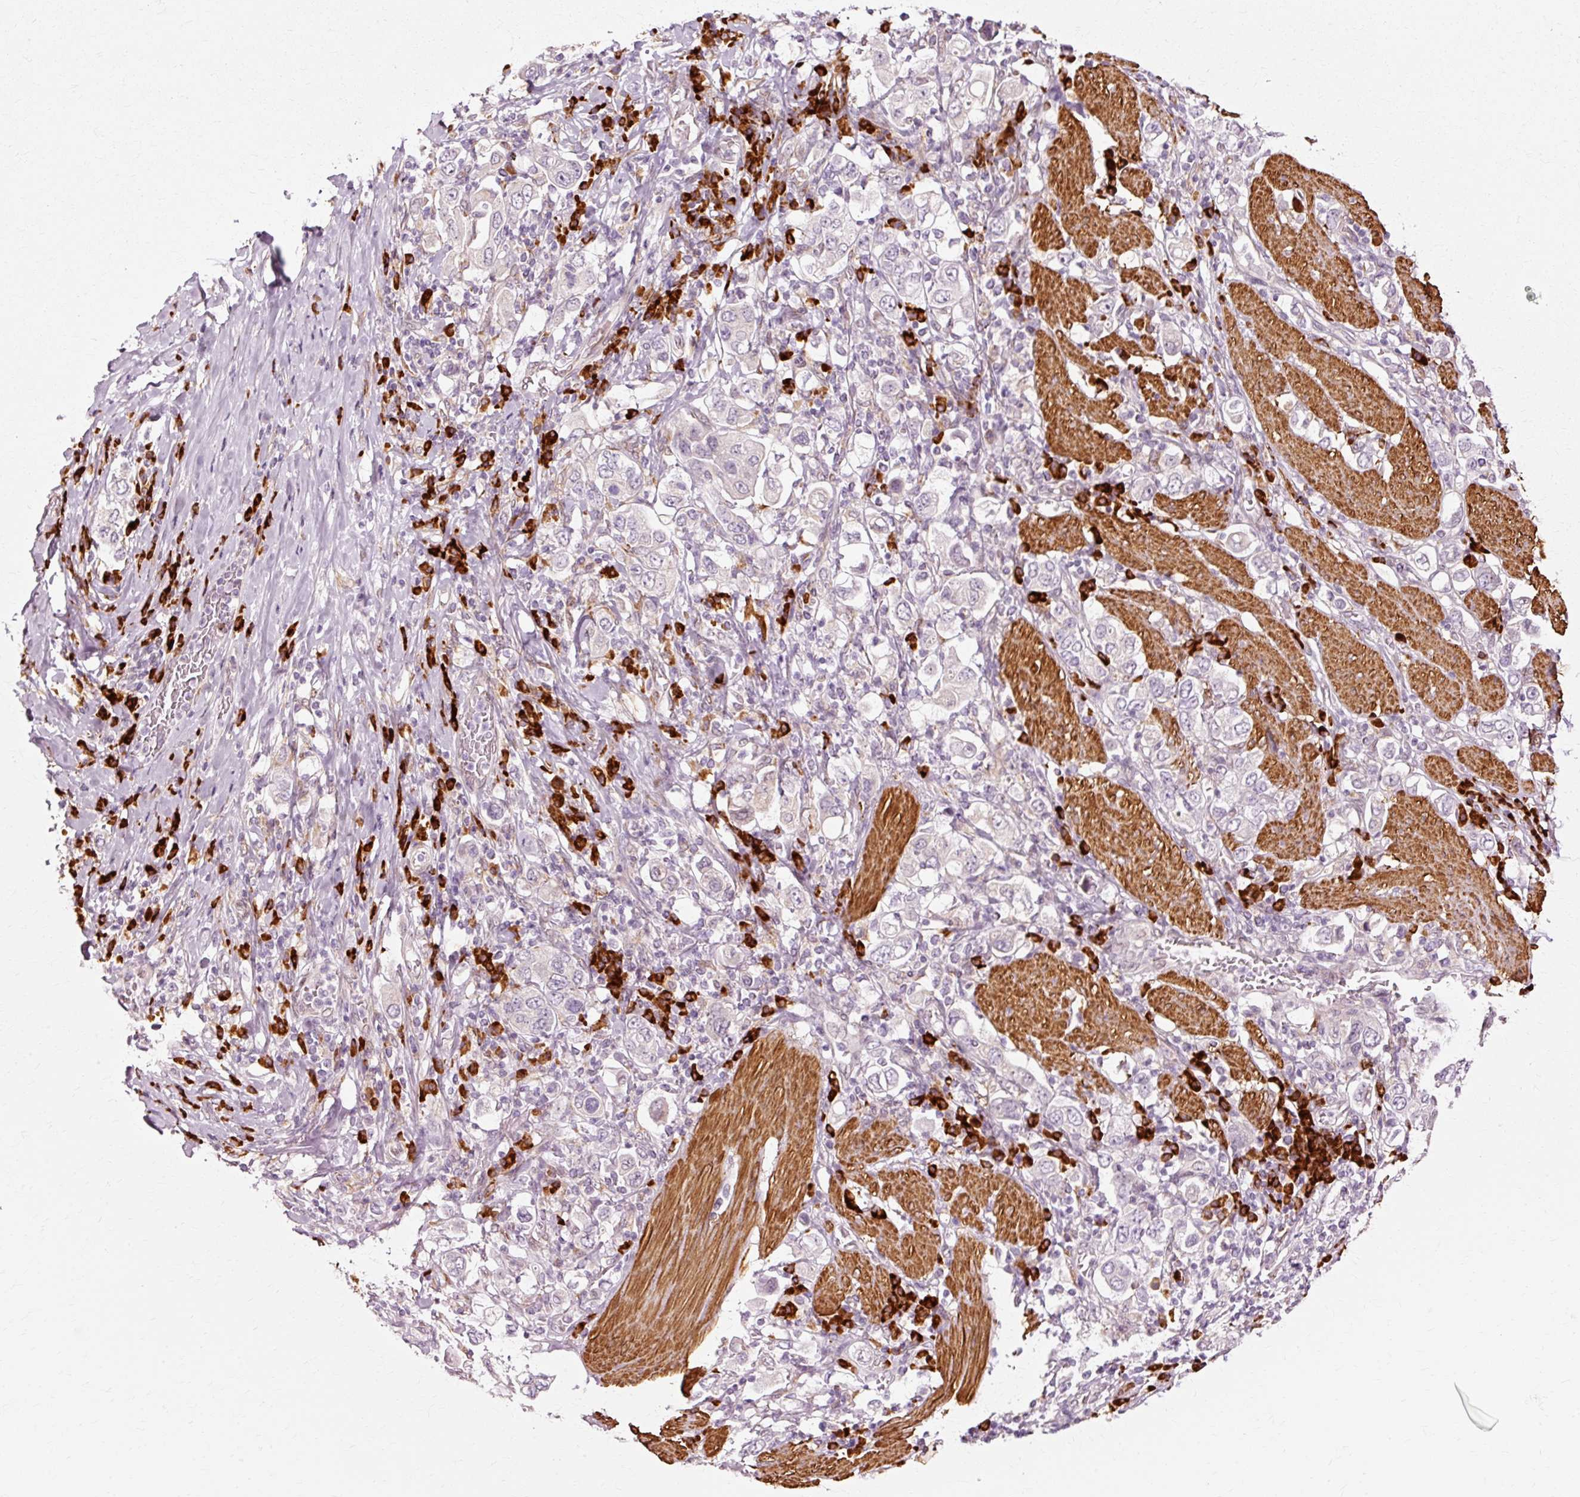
{"staining": {"intensity": "negative", "quantity": "none", "location": "none"}, "tissue": "stomach cancer", "cell_type": "Tumor cells", "image_type": "cancer", "snomed": [{"axis": "morphology", "description": "Adenocarcinoma, NOS"}, {"axis": "topography", "description": "Stomach, upper"}], "caption": "This micrograph is of stomach cancer stained with immunohistochemistry to label a protein in brown with the nuclei are counter-stained blue. There is no expression in tumor cells. Brightfield microscopy of IHC stained with DAB (3,3'-diaminobenzidine) (brown) and hematoxylin (blue), captured at high magnification.", "gene": "RGPD5", "patient": {"sex": "male", "age": 62}}